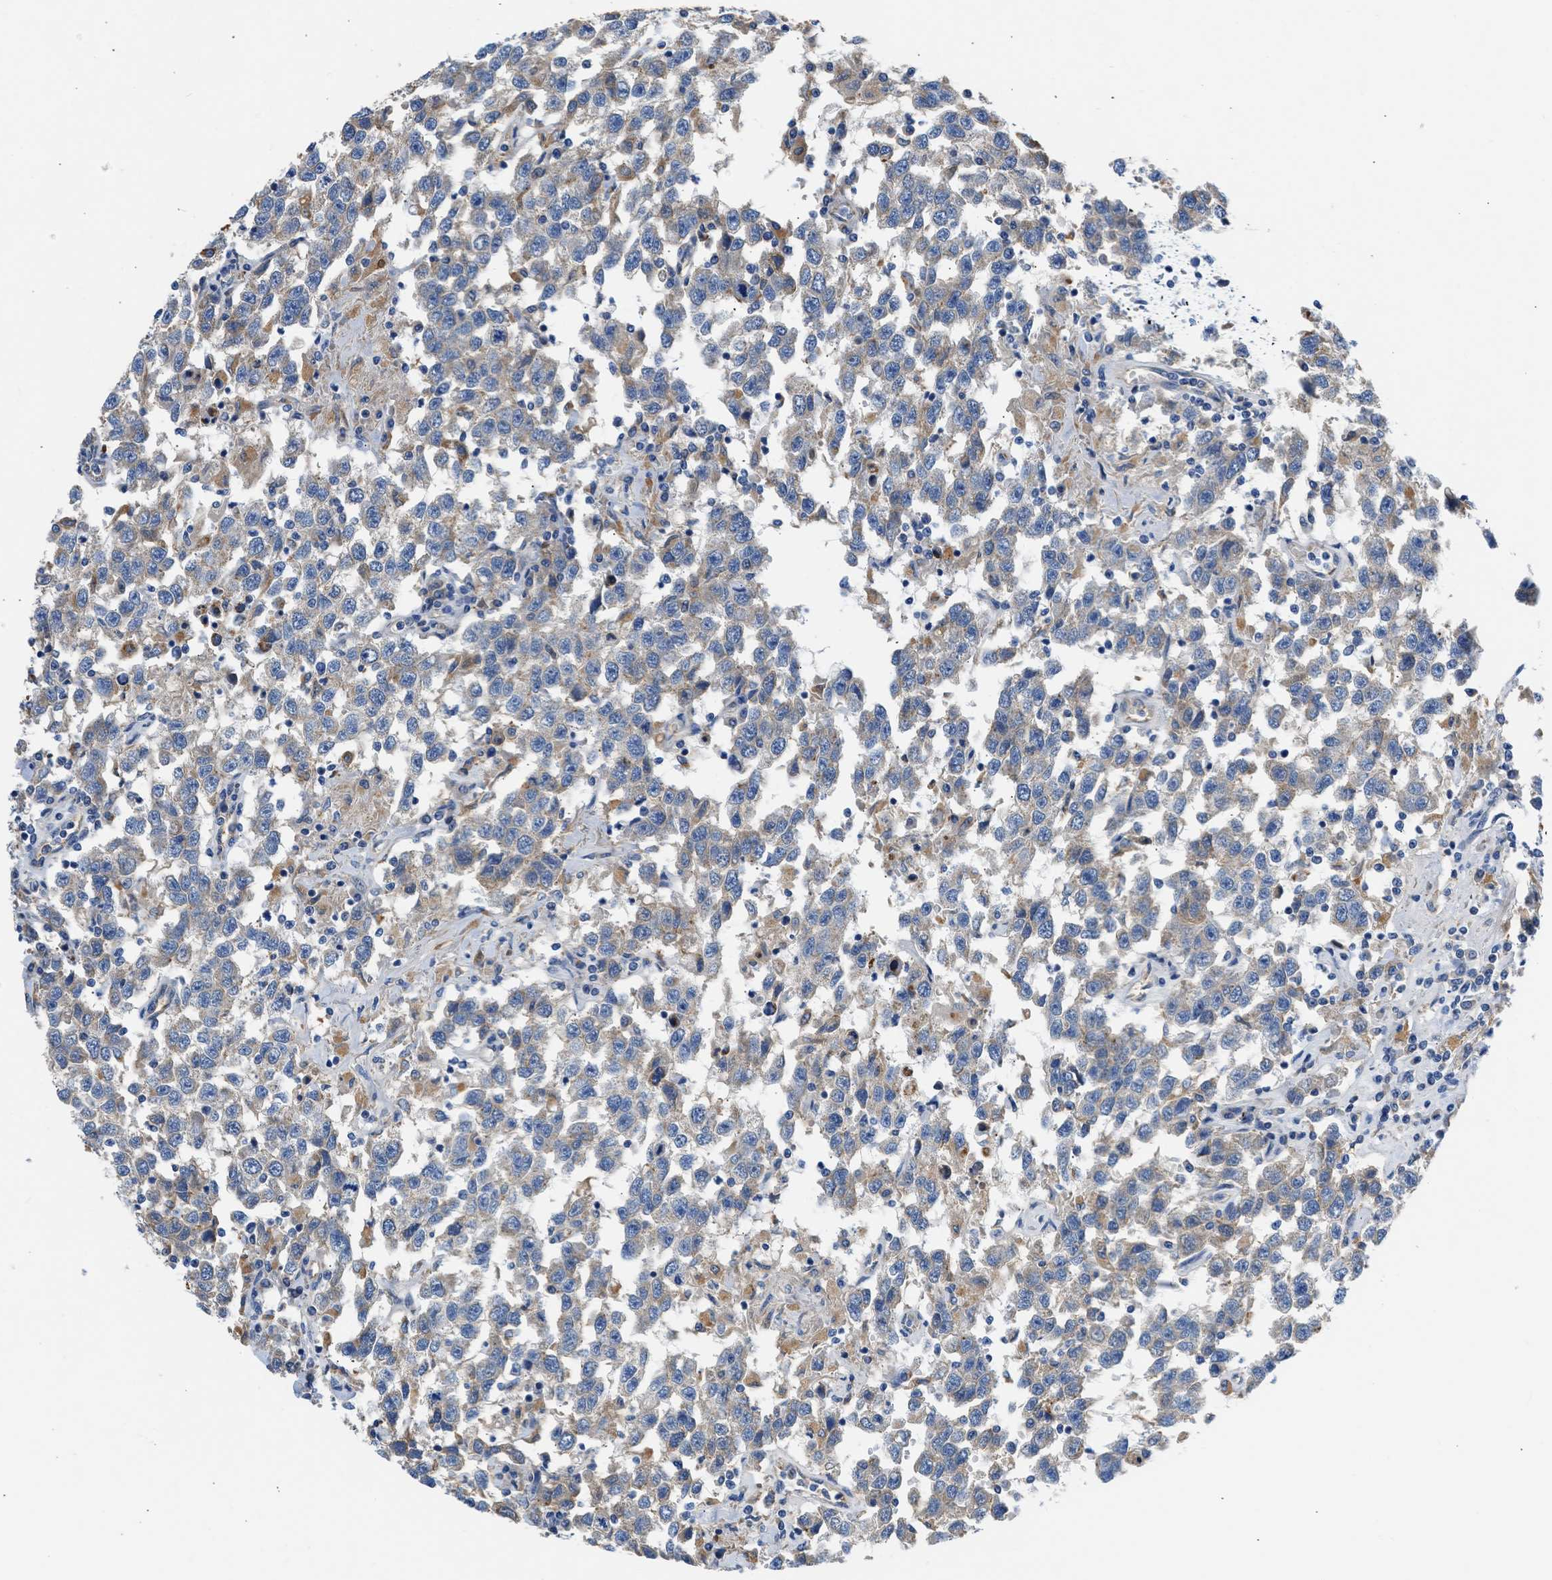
{"staining": {"intensity": "weak", "quantity": "25%-75%", "location": "cytoplasmic/membranous"}, "tissue": "testis cancer", "cell_type": "Tumor cells", "image_type": "cancer", "snomed": [{"axis": "morphology", "description": "Seminoma, NOS"}, {"axis": "topography", "description": "Testis"}], "caption": "DAB immunohistochemical staining of human seminoma (testis) displays weak cytoplasmic/membranous protein expression in about 25%-75% of tumor cells.", "gene": "ULK4", "patient": {"sex": "male", "age": 41}}